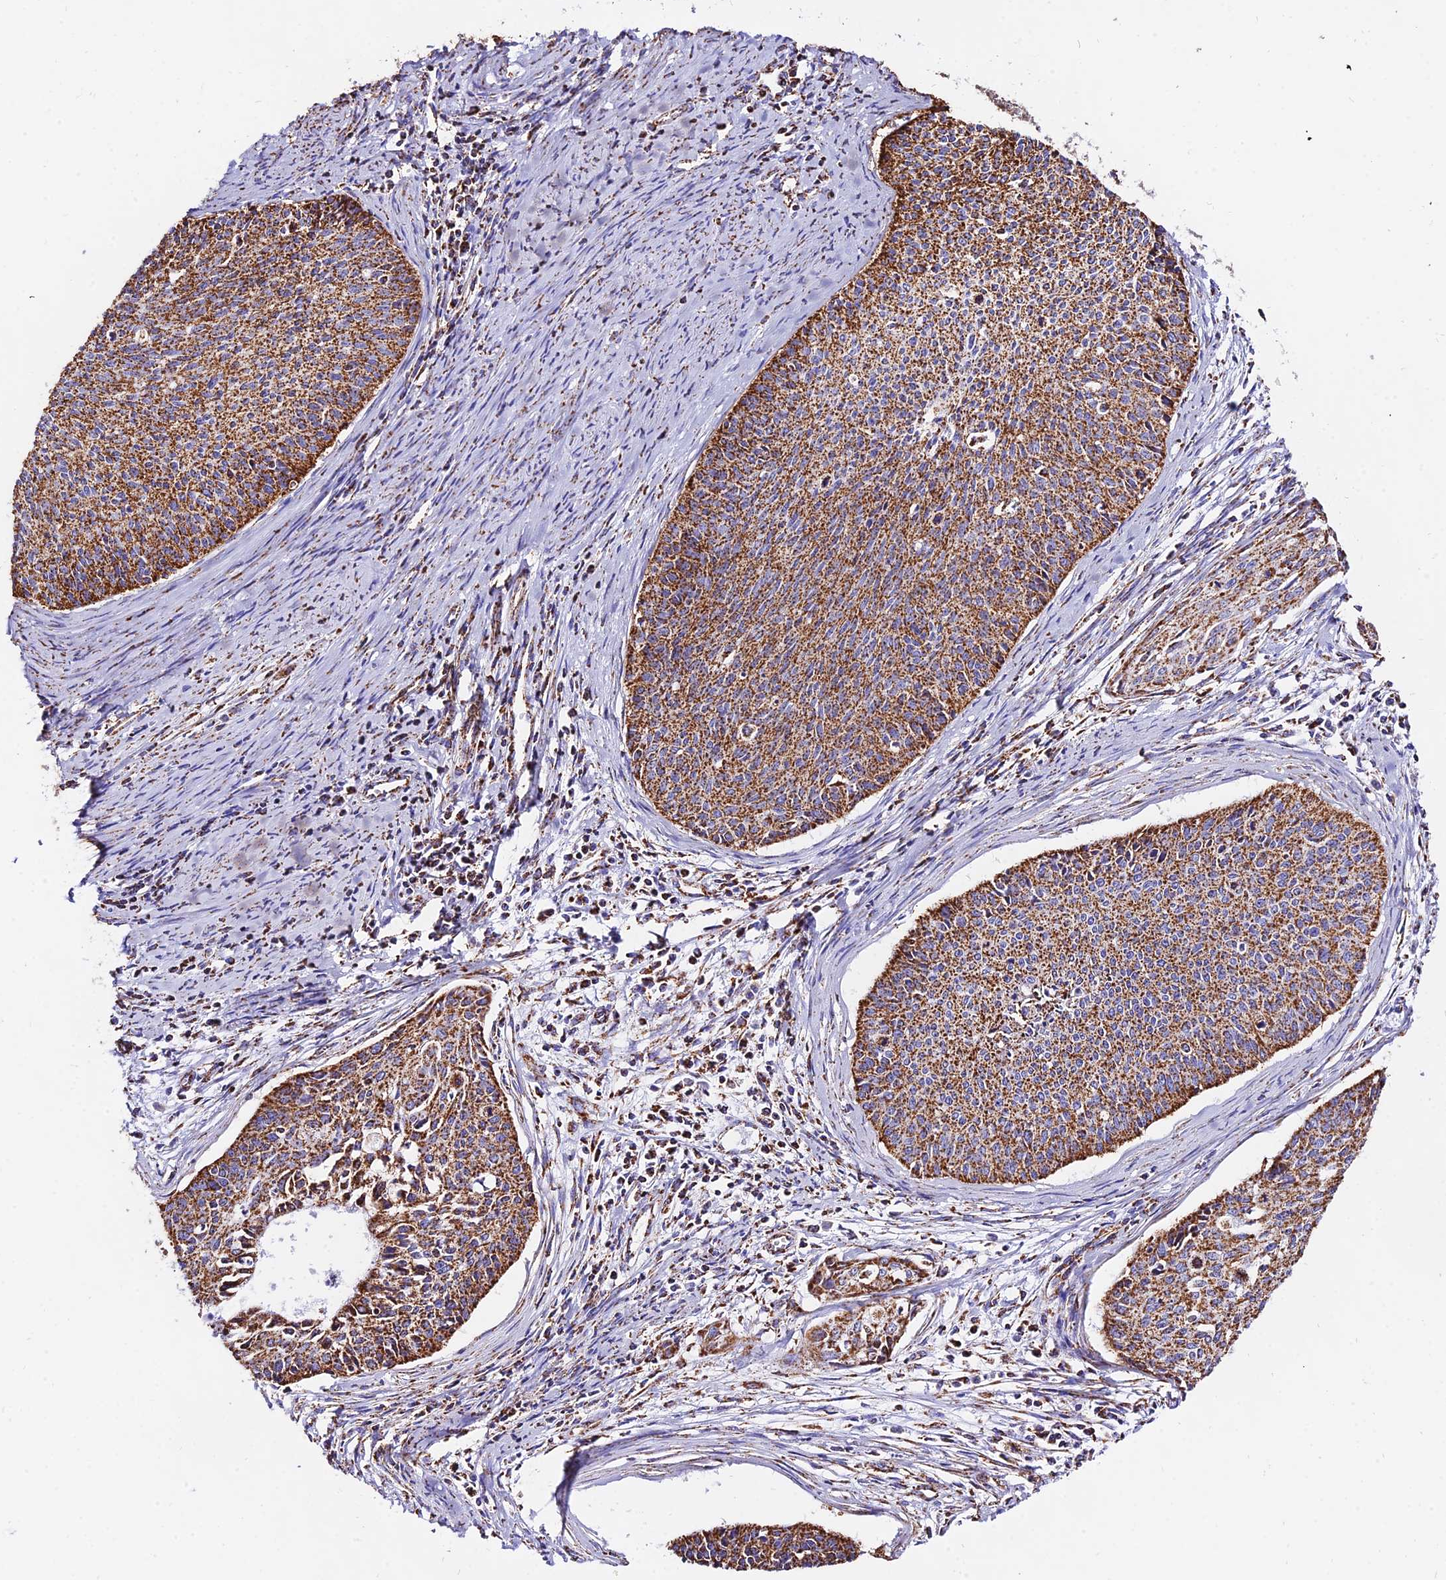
{"staining": {"intensity": "moderate", "quantity": ">75%", "location": "cytoplasmic/membranous"}, "tissue": "cervical cancer", "cell_type": "Tumor cells", "image_type": "cancer", "snomed": [{"axis": "morphology", "description": "Squamous cell carcinoma, NOS"}, {"axis": "topography", "description": "Cervix"}], "caption": "High-magnification brightfield microscopy of cervical squamous cell carcinoma stained with DAB (brown) and counterstained with hematoxylin (blue). tumor cells exhibit moderate cytoplasmic/membranous expression is seen in about>75% of cells.", "gene": "ATP5PD", "patient": {"sex": "female", "age": 55}}